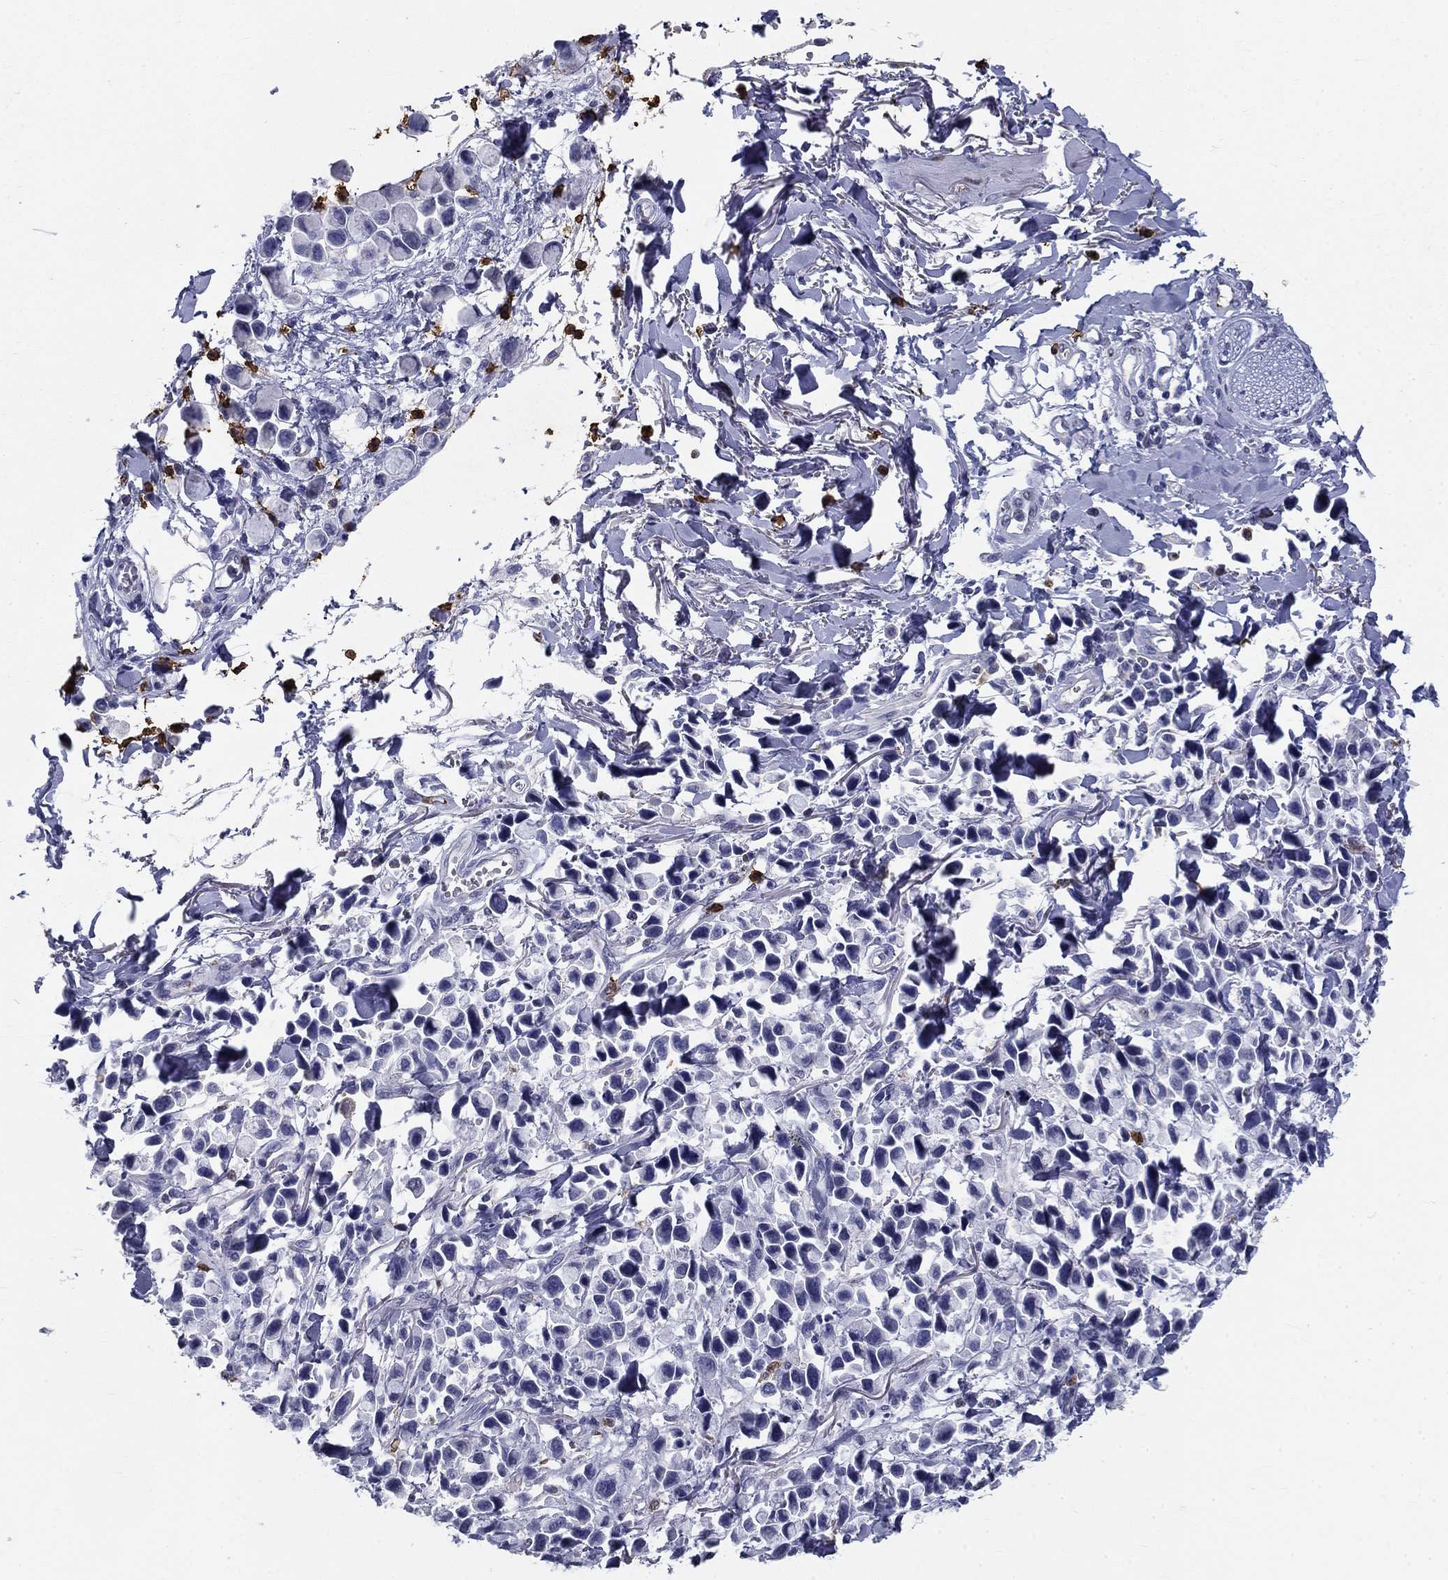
{"staining": {"intensity": "negative", "quantity": "none", "location": "none"}, "tissue": "stomach cancer", "cell_type": "Tumor cells", "image_type": "cancer", "snomed": [{"axis": "morphology", "description": "Adenocarcinoma, NOS"}, {"axis": "topography", "description": "Stomach"}], "caption": "The immunohistochemistry micrograph has no significant expression in tumor cells of stomach cancer (adenocarcinoma) tissue.", "gene": "IGSF8", "patient": {"sex": "female", "age": 81}}